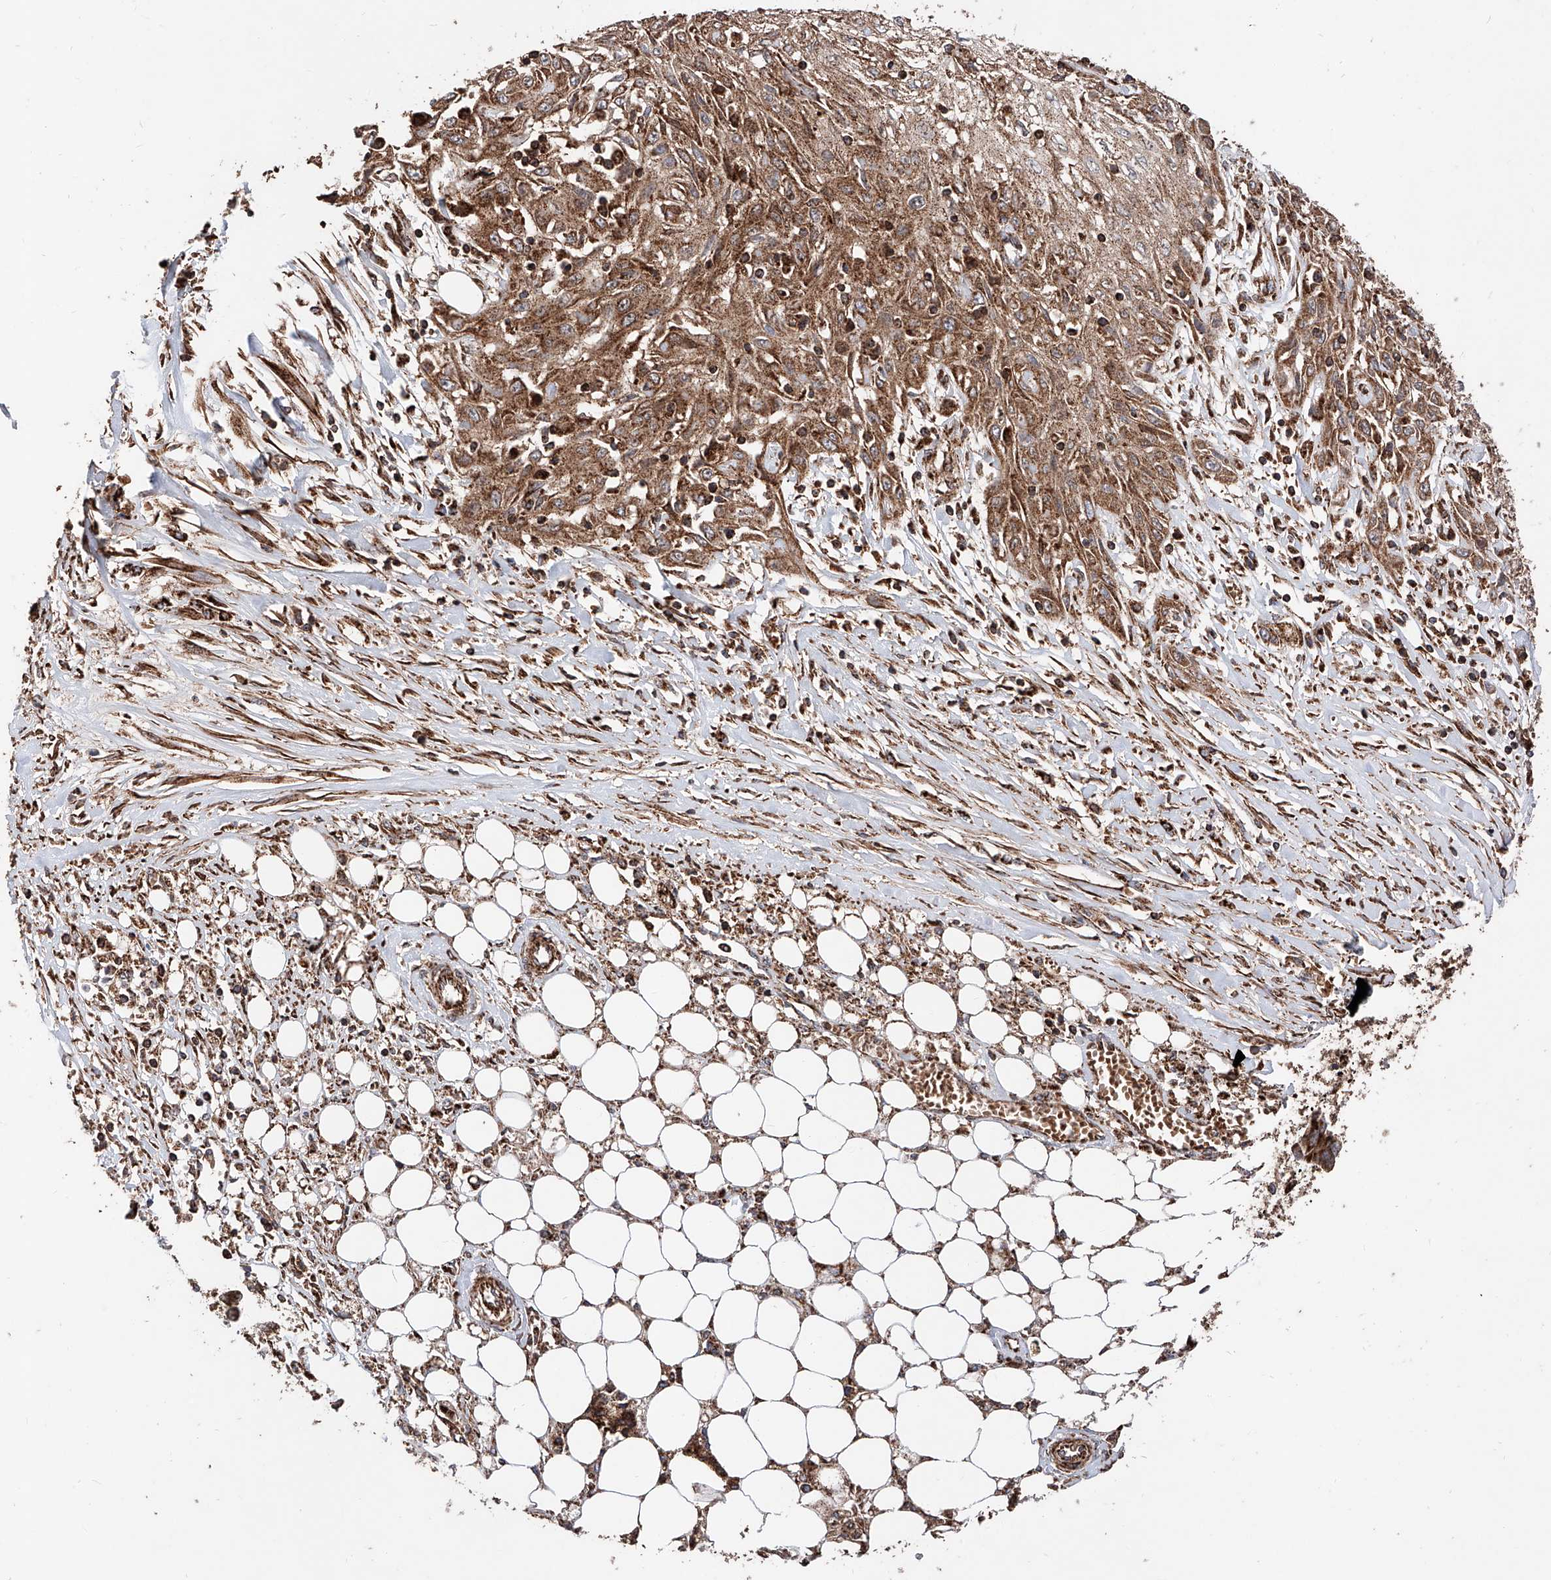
{"staining": {"intensity": "moderate", "quantity": ">75%", "location": "cytoplasmic/membranous"}, "tissue": "skin cancer", "cell_type": "Tumor cells", "image_type": "cancer", "snomed": [{"axis": "morphology", "description": "Squamous cell carcinoma, NOS"}, {"axis": "morphology", "description": "Squamous cell carcinoma, metastatic, NOS"}, {"axis": "topography", "description": "Skin"}, {"axis": "topography", "description": "Lymph node"}], "caption": "Skin squamous cell carcinoma stained for a protein (brown) exhibits moderate cytoplasmic/membranous positive staining in approximately >75% of tumor cells.", "gene": "PISD", "patient": {"sex": "male", "age": 75}}